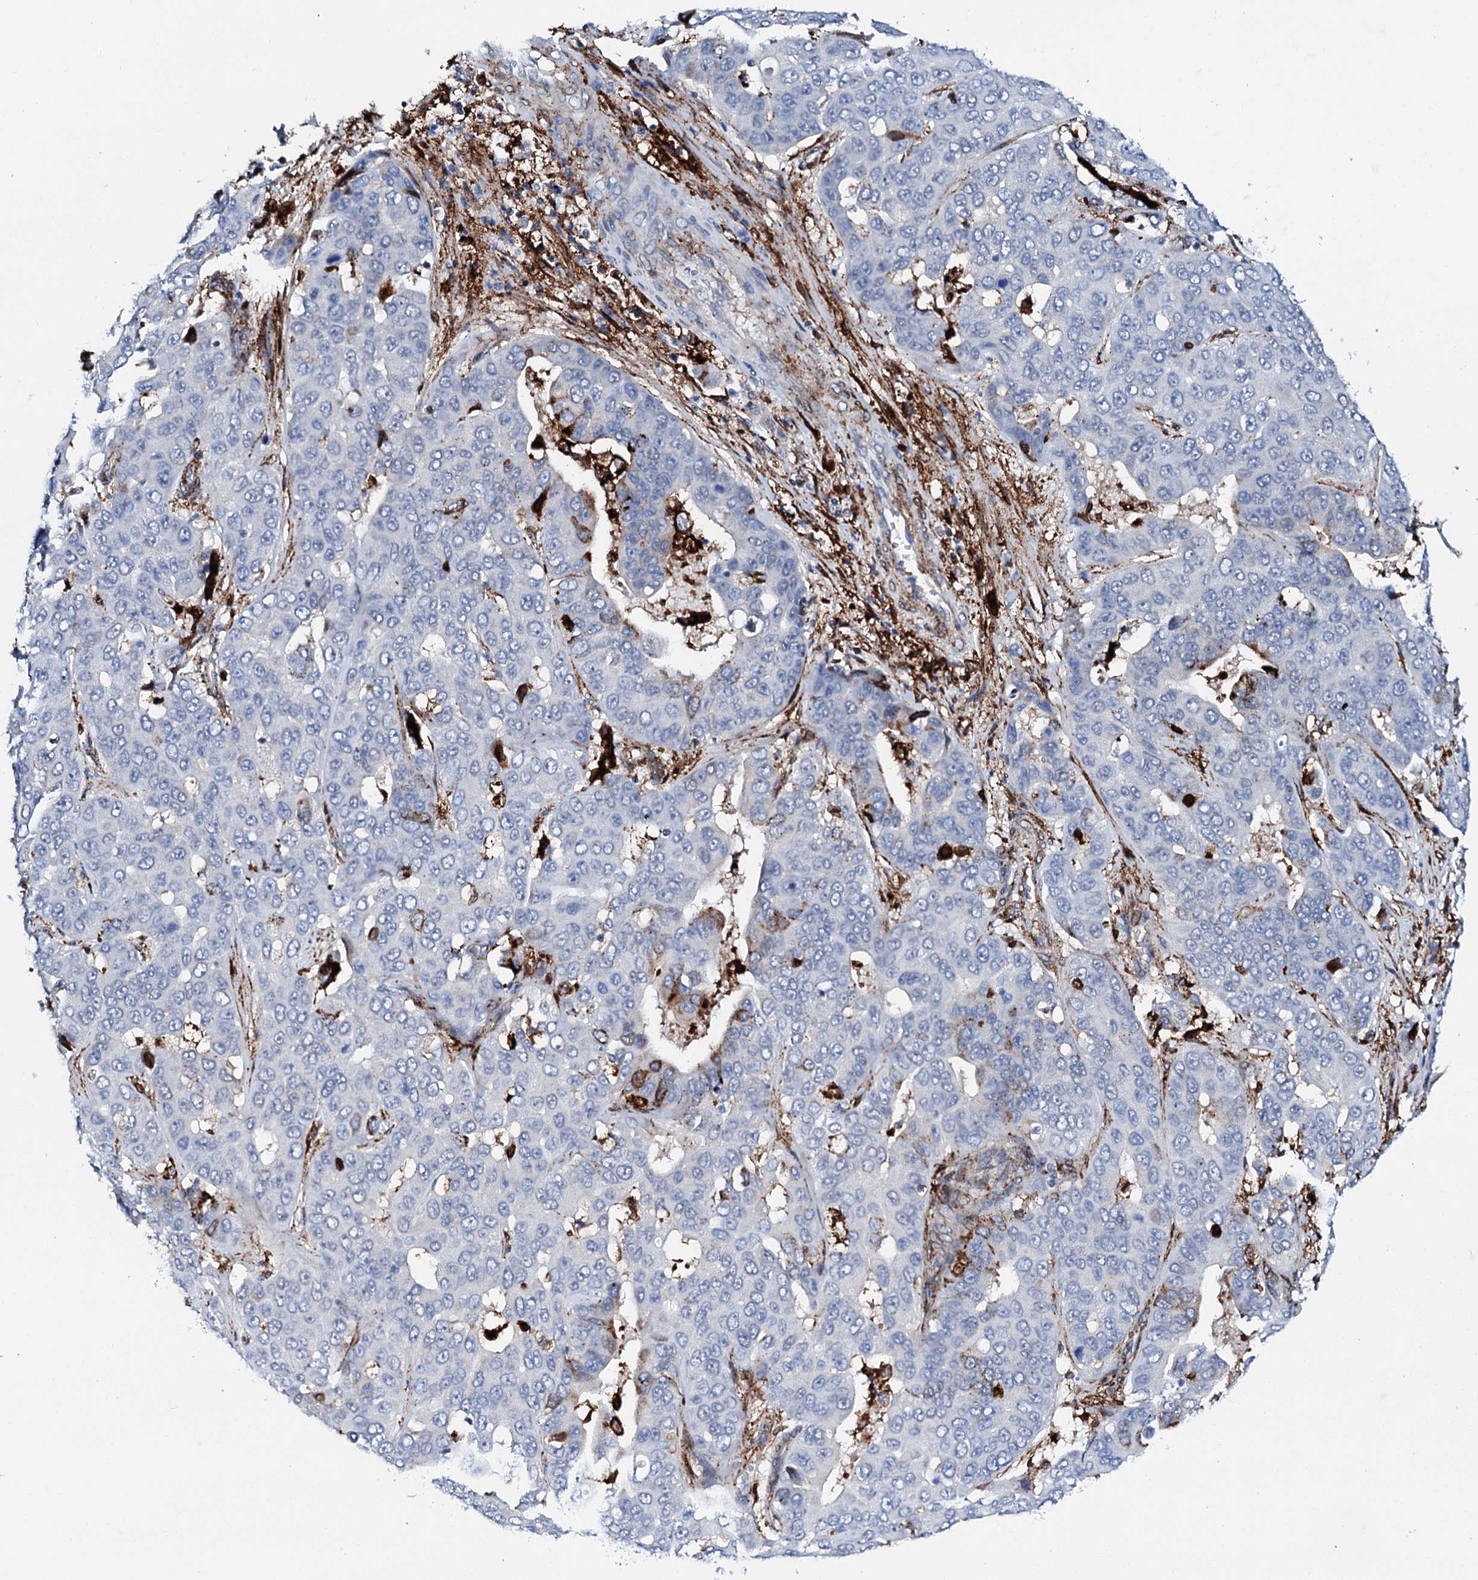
{"staining": {"intensity": "negative", "quantity": "none", "location": "none"}, "tissue": "liver cancer", "cell_type": "Tumor cells", "image_type": "cancer", "snomed": [{"axis": "morphology", "description": "Cholangiocarcinoma"}, {"axis": "topography", "description": "Liver"}], "caption": "DAB immunohistochemical staining of human cholangiocarcinoma (liver) reveals no significant positivity in tumor cells. (DAB (3,3'-diaminobenzidine) immunohistochemistry, high magnification).", "gene": "MED13L", "patient": {"sex": "female", "age": 52}}